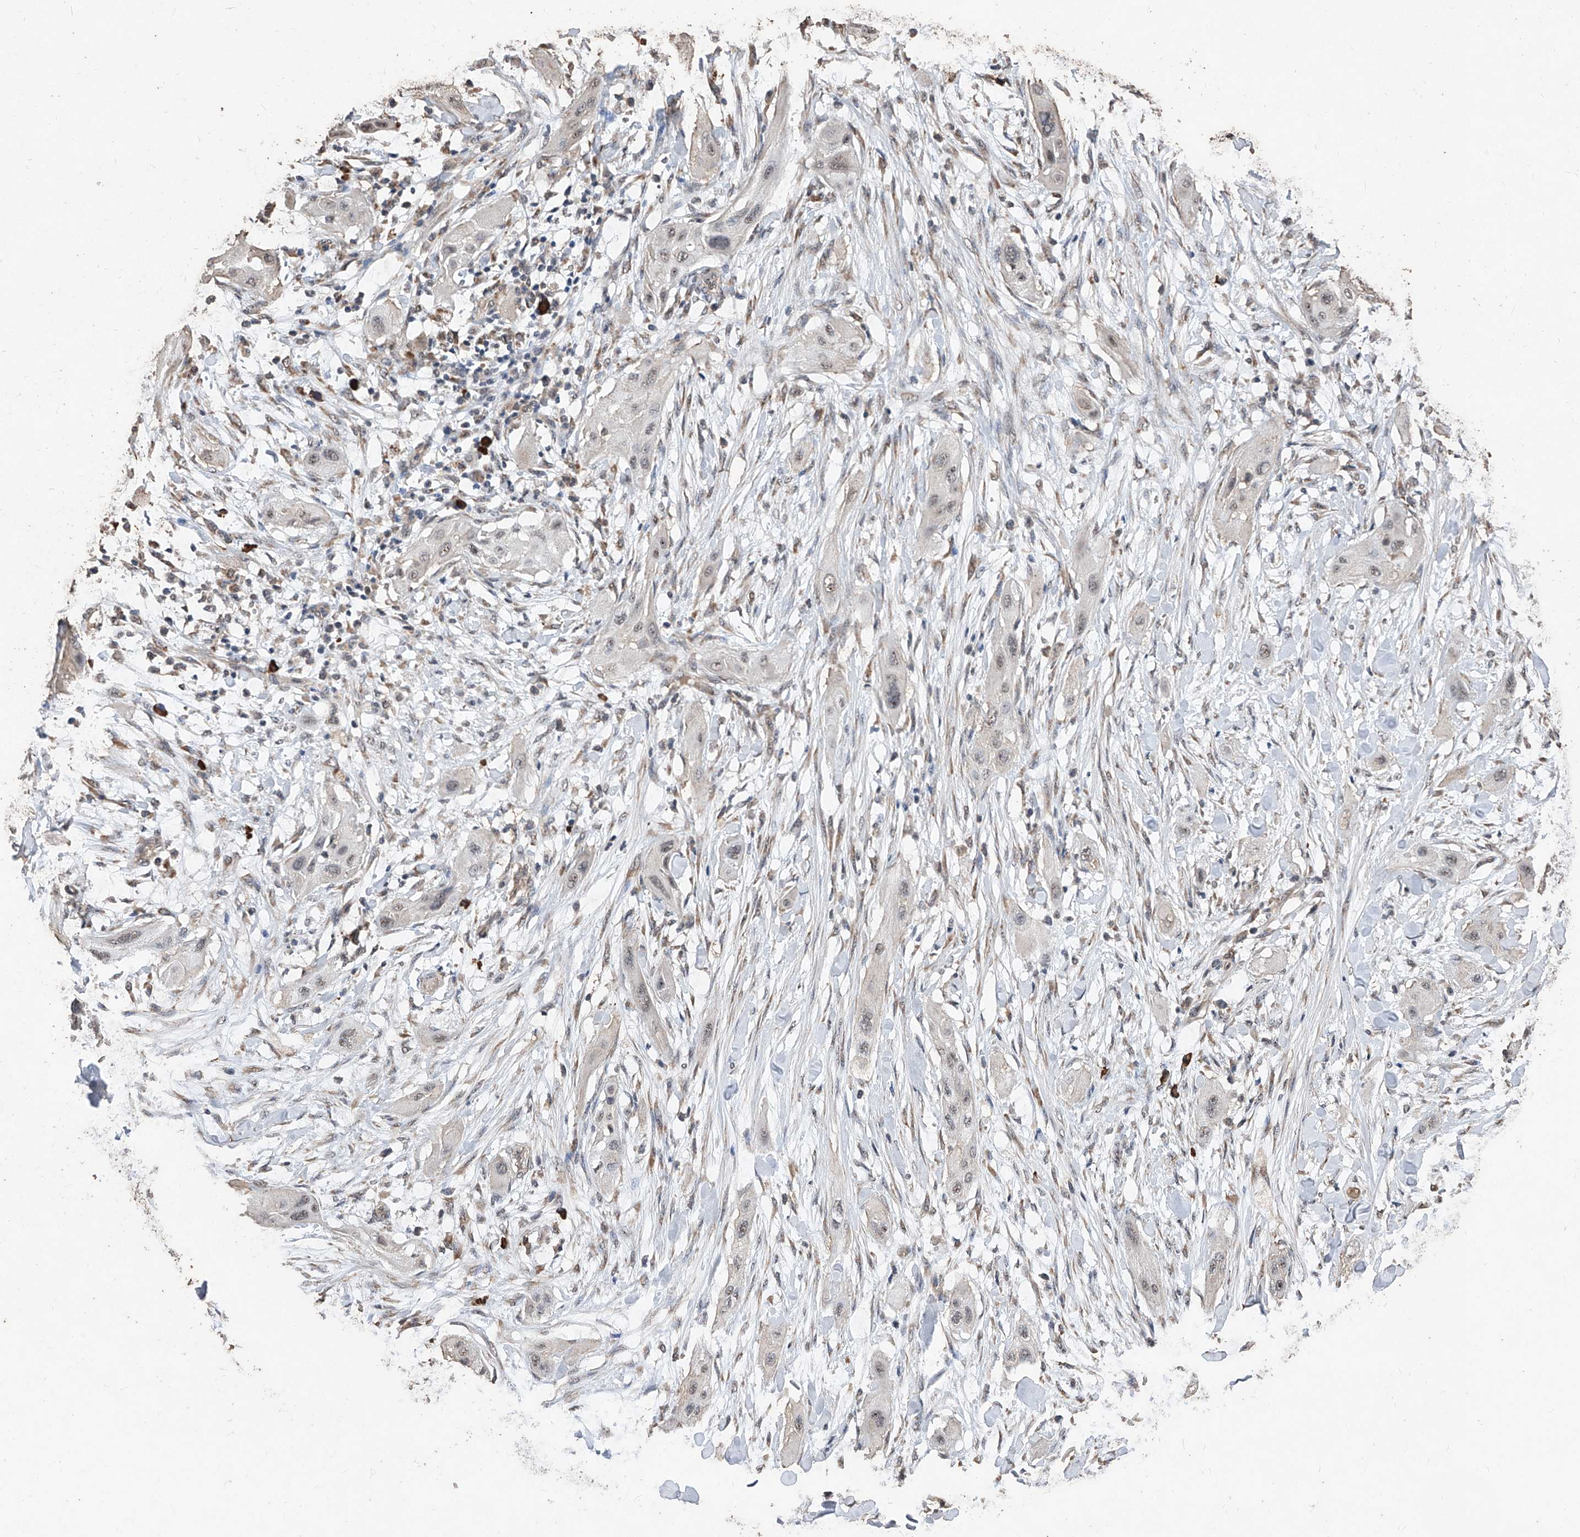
{"staining": {"intensity": "negative", "quantity": "none", "location": "none"}, "tissue": "lung cancer", "cell_type": "Tumor cells", "image_type": "cancer", "snomed": [{"axis": "morphology", "description": "Squamous cell carcinoma, NOS"}, {"axis": "topography", "description": "Lung"}], "caption": "Immunohistochemistry photomicrograph of lung squamous cell carcinoma stained for a protein (brown), which displays no positivity in tumor cells.", "gene": "EML1", "patient": {"sex": "female", "age": 47}}